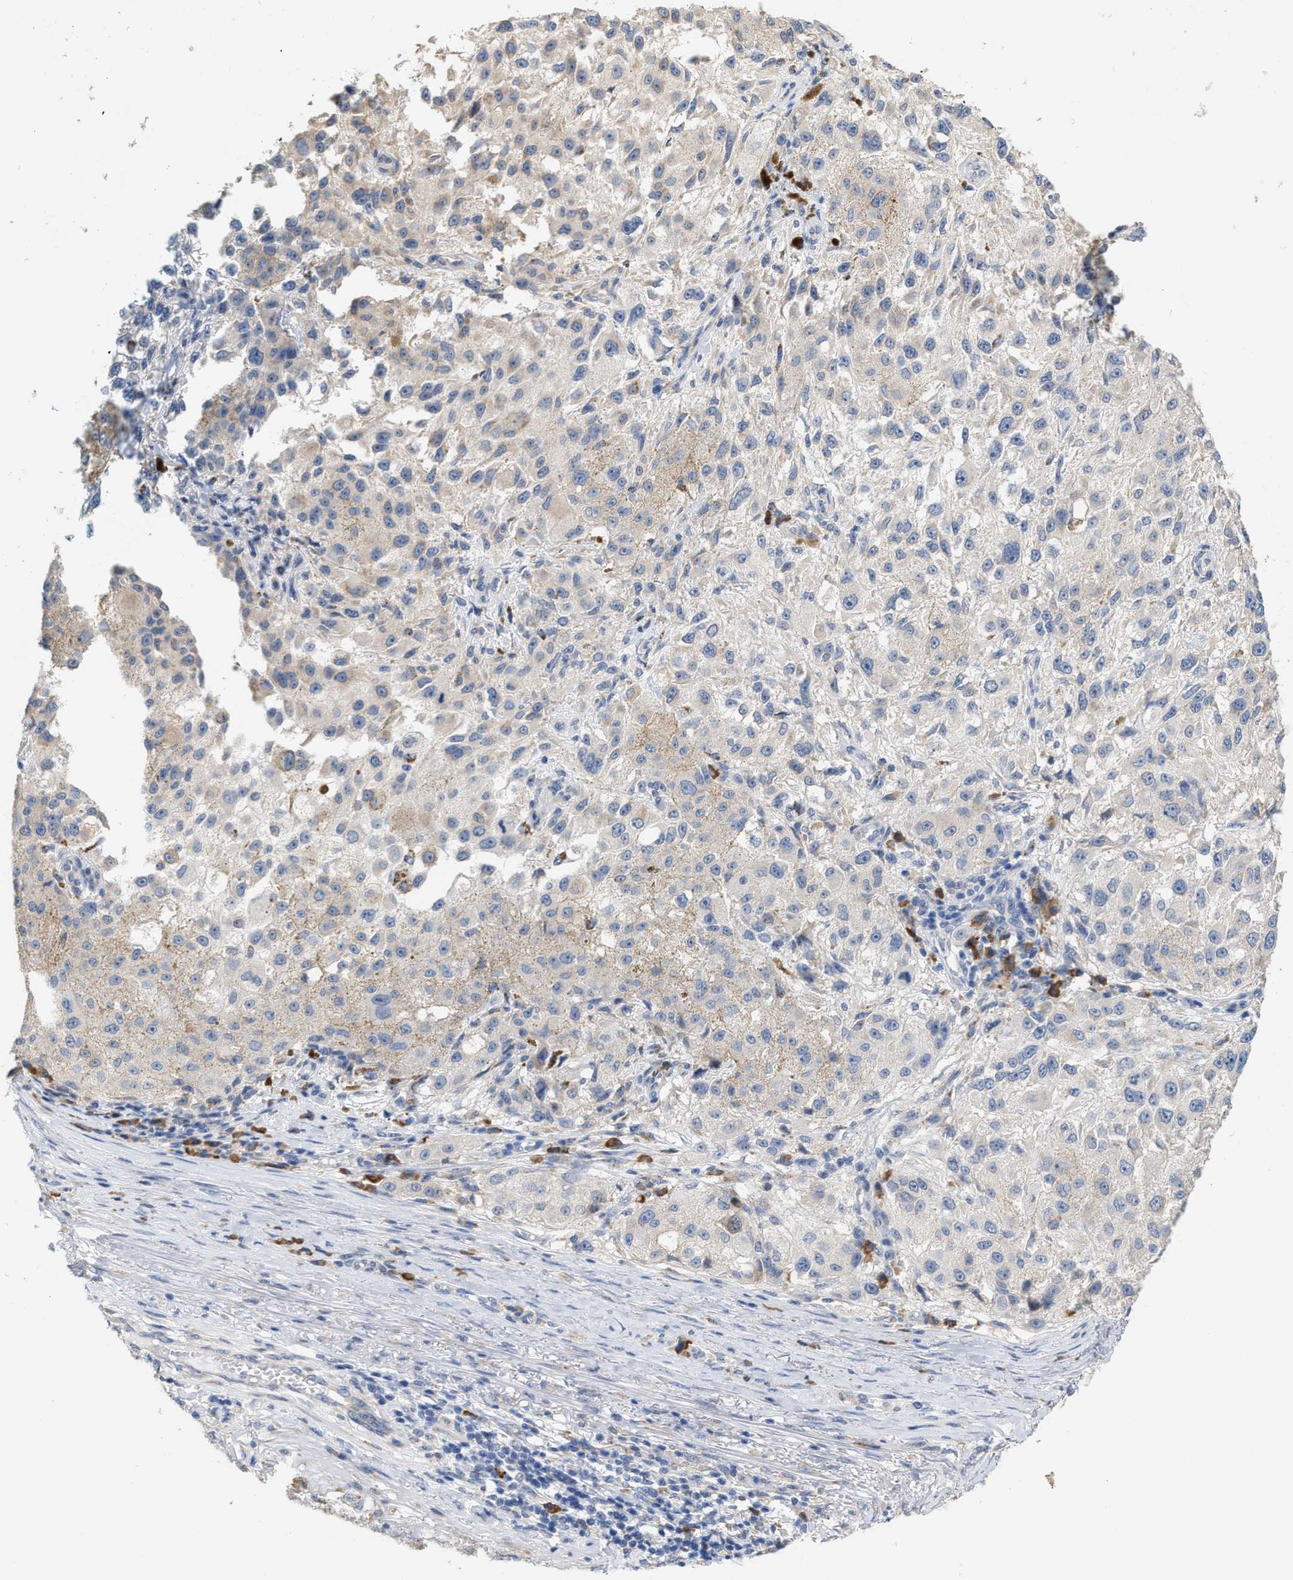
{"staining": {"intensity": "weak", "quantity": "<25%", "location": "cytoplasmic/membranous"}, "tissue": "melanoma", "cell_type": "Tumor cells", "image_type": "cancer", "snomed": [{"axis": "morphology", "description": "Necrosis, NOS"}, {"axis": "morphology", "description": "Malignant melanoma, NOS"}, {"axis": "topography", "description": "Skin"}], "caption": "Human melanoma stained for a protein using IHC reveals no expression in tumor cells.", "gene": "RYR2", "patient": {"sex": "female", "age": 87}}